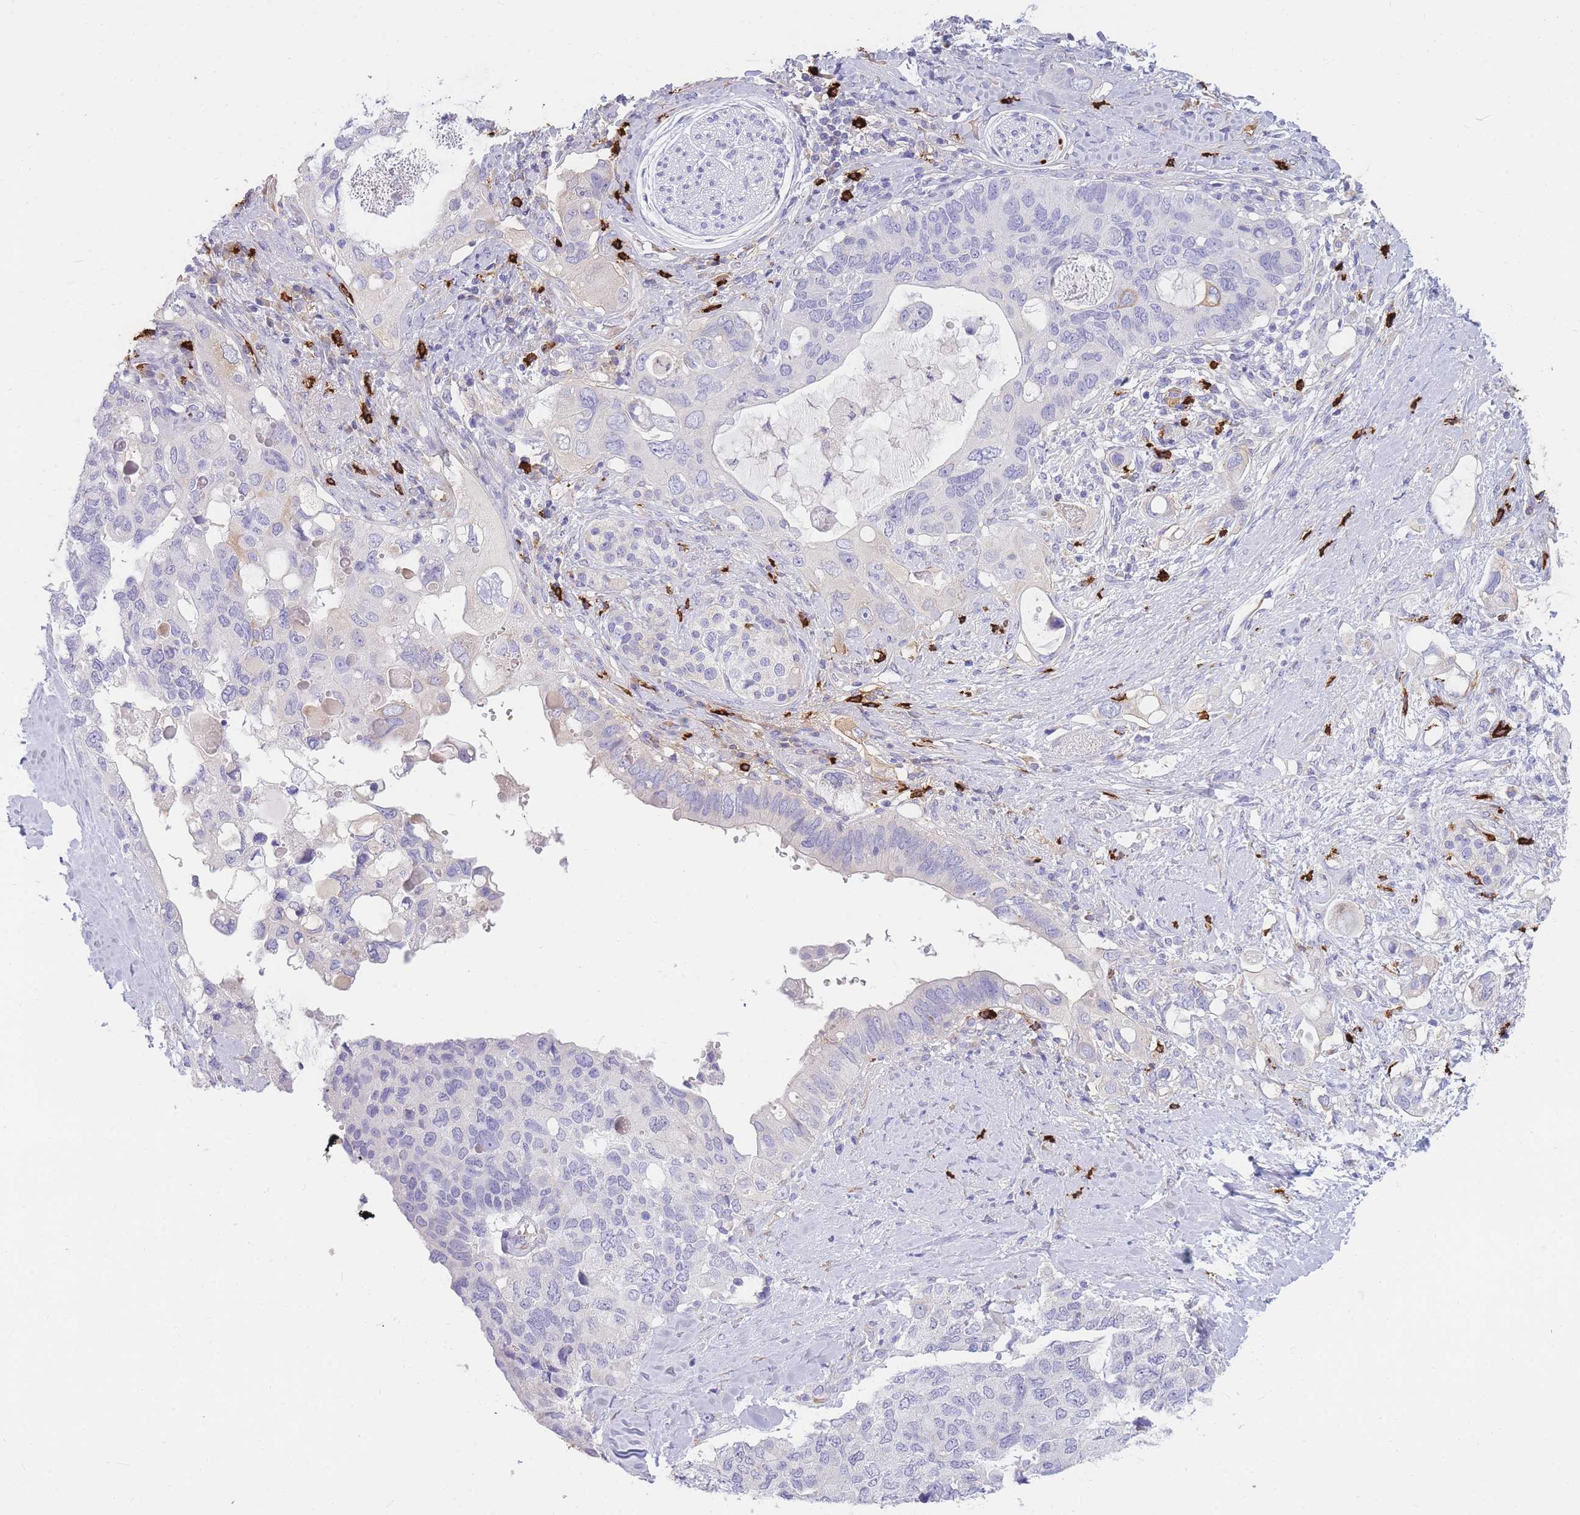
{"staining": {"intensity": "negative", "quantity": "none", "location": "none"}, "tissue": "pancreatic cancer", "cell_type": "Tumor cells", "image_type": "cancer", "snomed": [{"axis": "morphology", "description": "Adenocarcinoma, NOS"}, {"axis": "topography", "description": "Pancreas"}], "caption": "High magnification brightfield microscopy of pancreatic cancer (adenocarcinoma) stained with DAB (3,3'-diaminobenzidine) (brown) and counterstained with hematoxylin (blue): tumor cells show no significant expression. Nuclei are stained in blue.", "gene": "TPSD1", "patient": {"sex": "female", "age": 56}}